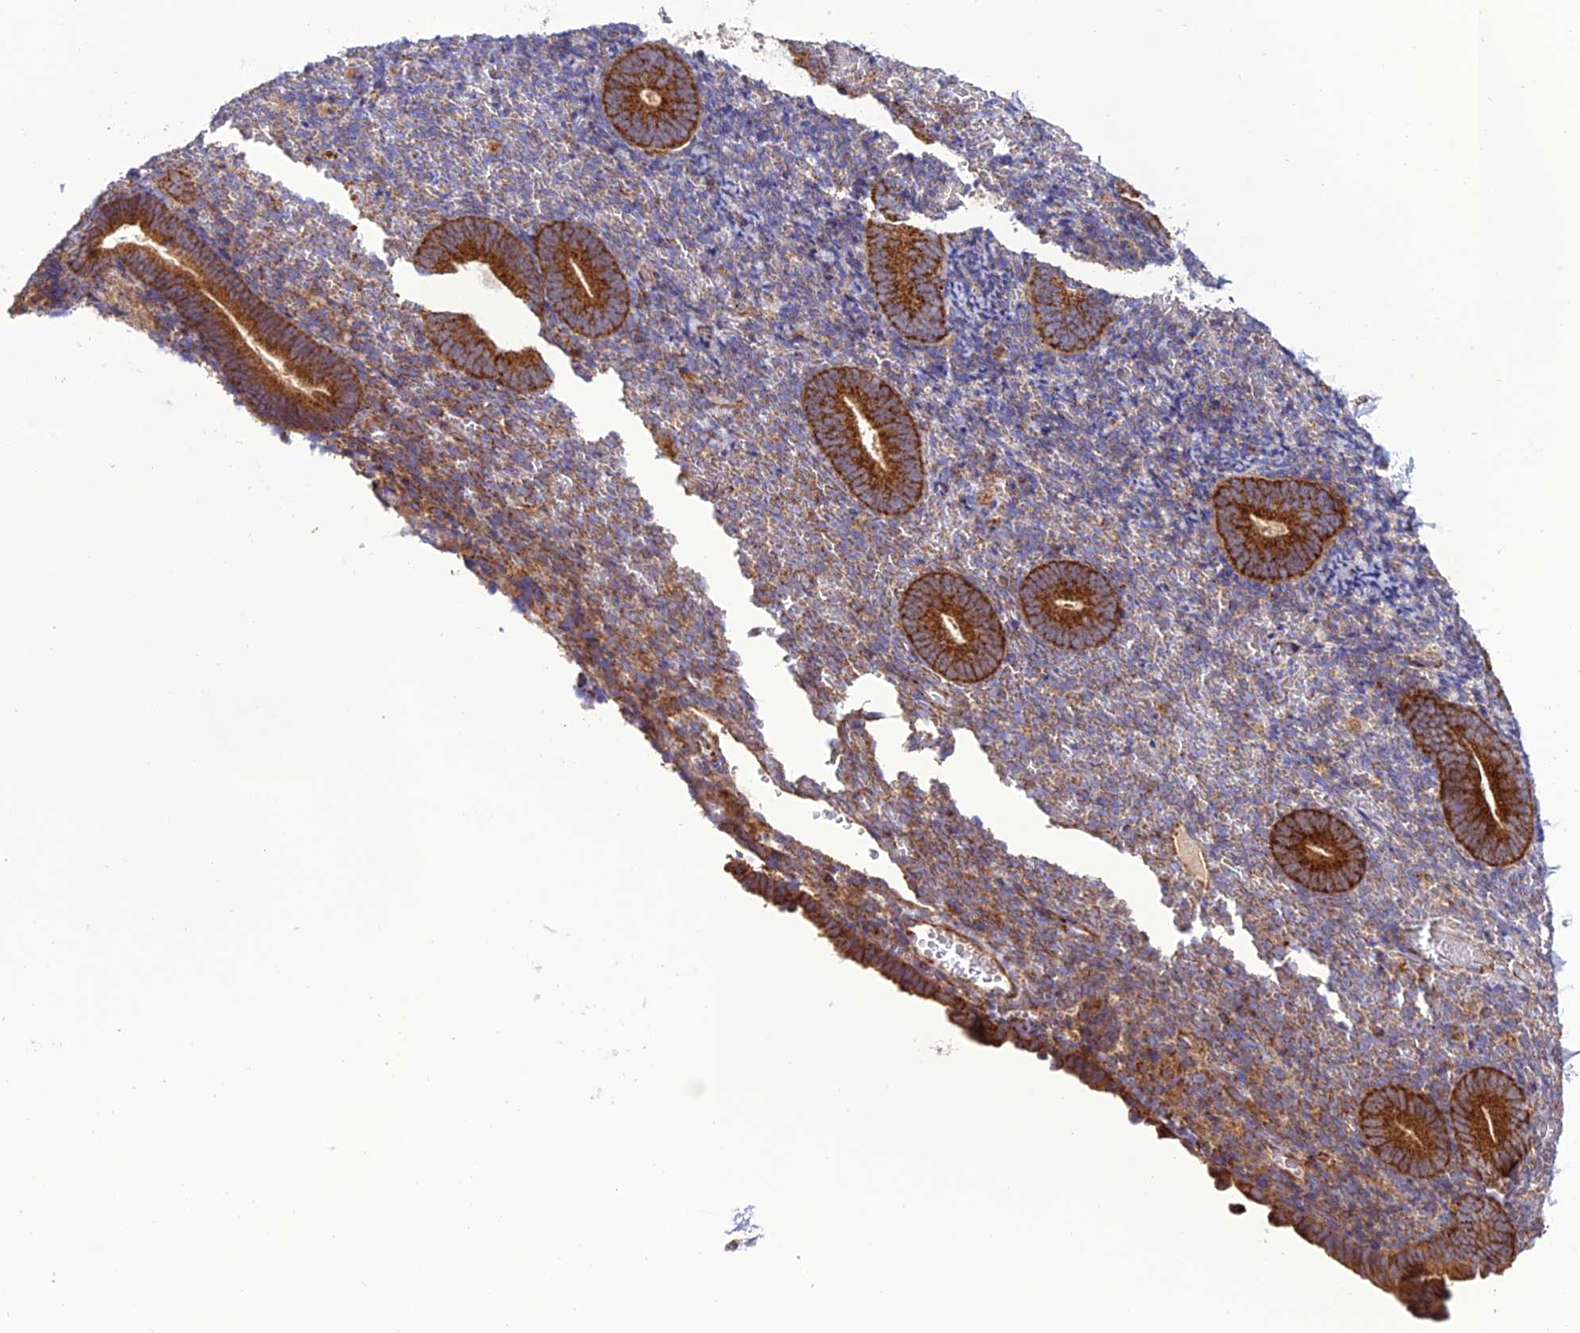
{"staining": {"intensity": "weak", "quantity": "25%-75%", "location": "cytoplasmic/membranous"}, "tissue": "endometrium", "cell_type": "Cells in endometrial stroma", "image_type": "normal", "snomed": [{"axis": "morphology", "description": "Normal tissue, NOS"}, {"axis": "topography", "description": "Endometrium"}], "caption": "IHC (DAB (3,3'-diaminobenzidine)) staining of unremarkable endometrium exhibits weak cytoplasmic/membranous protein expression in approximately 25%-75% of cells in endometrial stroma.", "gene": "MRPS9", "patient": {"sex": "female", "age": 51}}